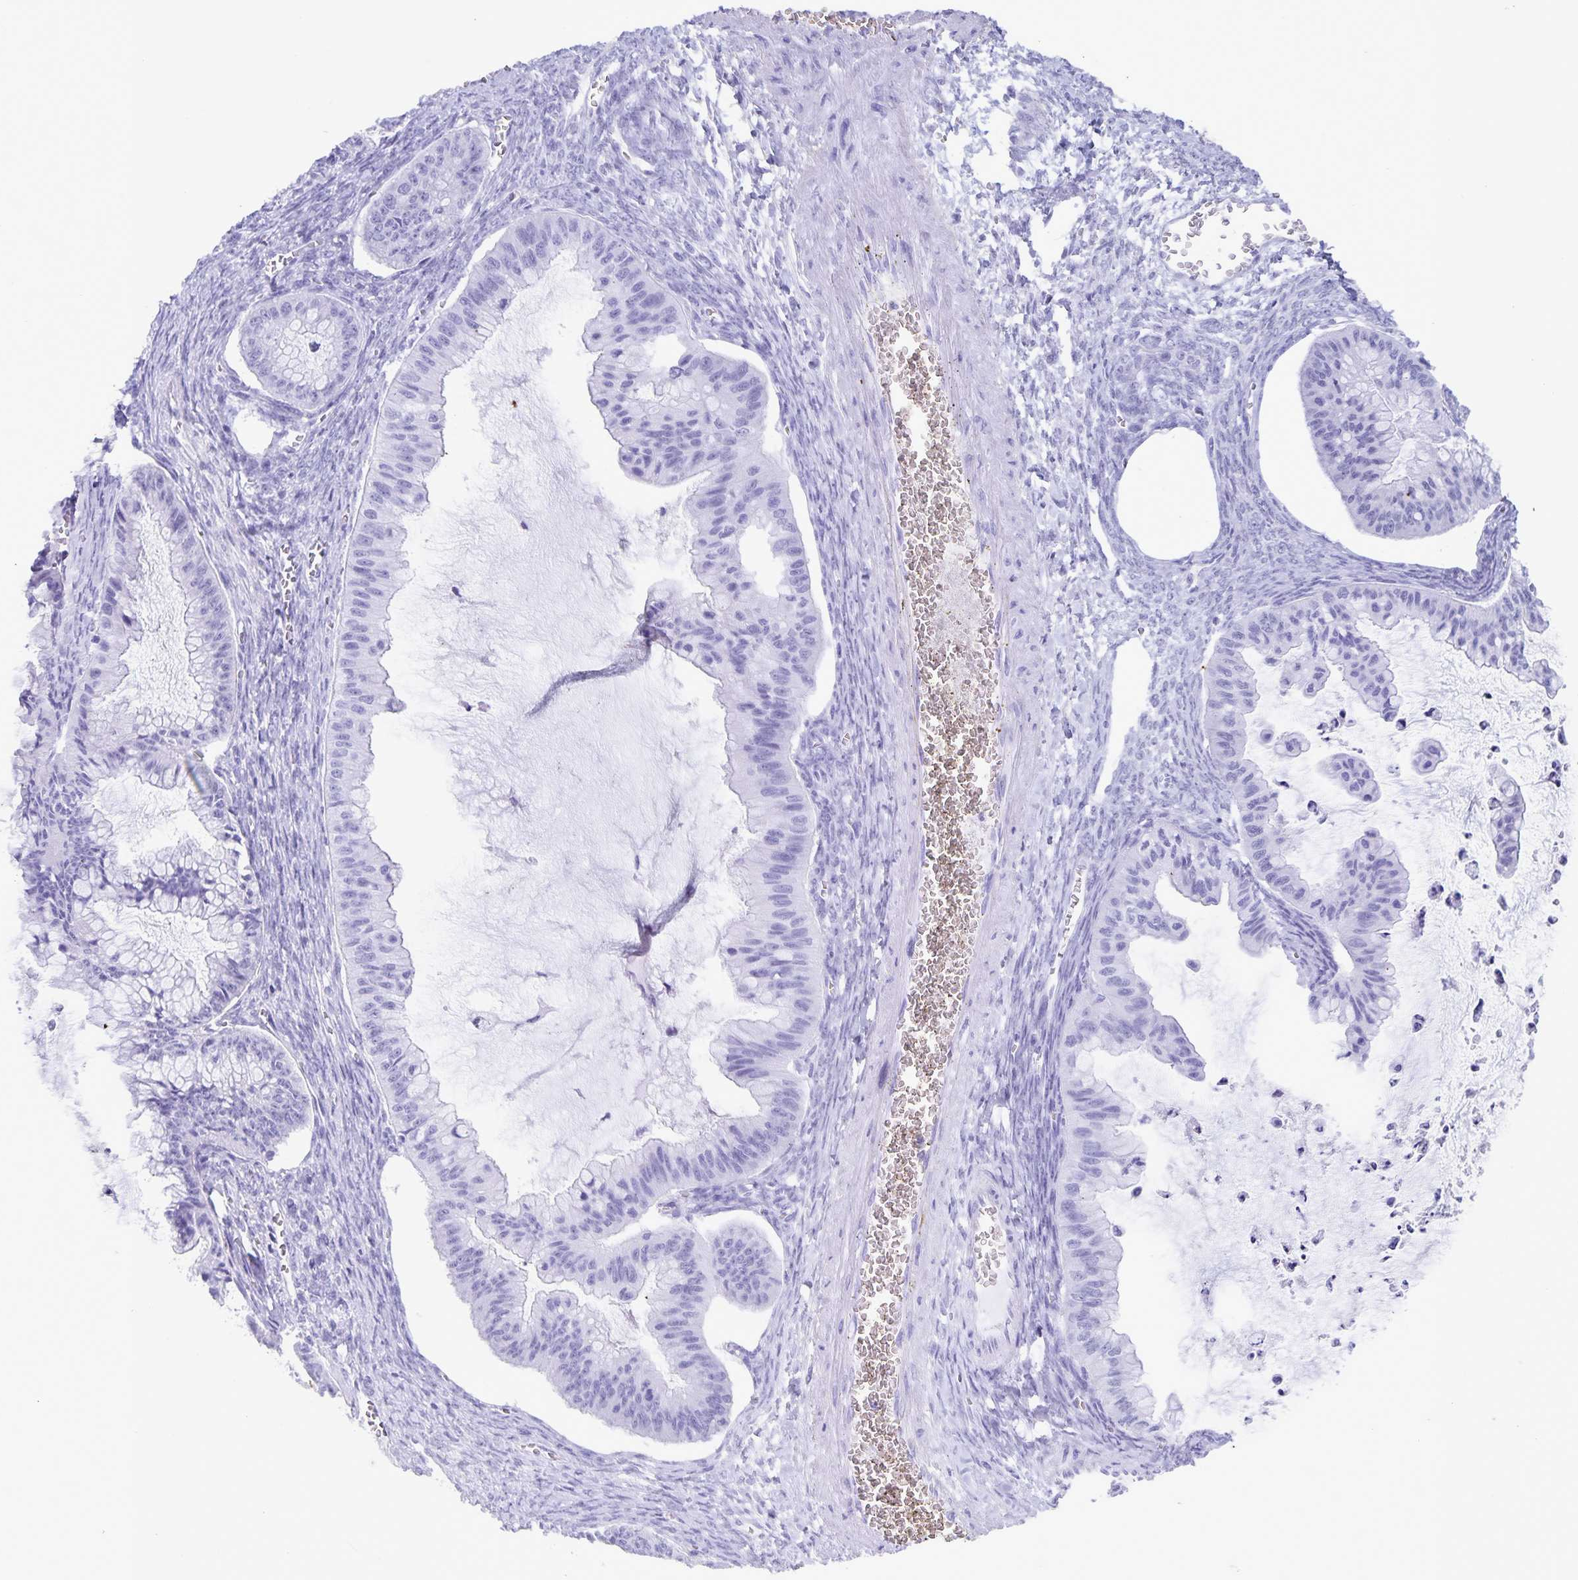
{"staining": {"intensity": "negative", "quantity": "none", "location": "none"}, "tissue": "ovarian cancer", "cell_type": "Tumor cells", "image_type": "cancer", "snomed": [{"axis": "morphology", "description": "Cystadenocarcinoma, mucinous, NOS"}, {"axis": "topography", "description": "Ovary"}], "caption": "High power microscopy photomicrograph of an immunohistochemistry (IHC) image of ovarian mucinous cystadenocarcinoma, revealing no significant staining in tumor cells.", "gene": "AQP4", "patient": {"sex": "female", "age": 72}}